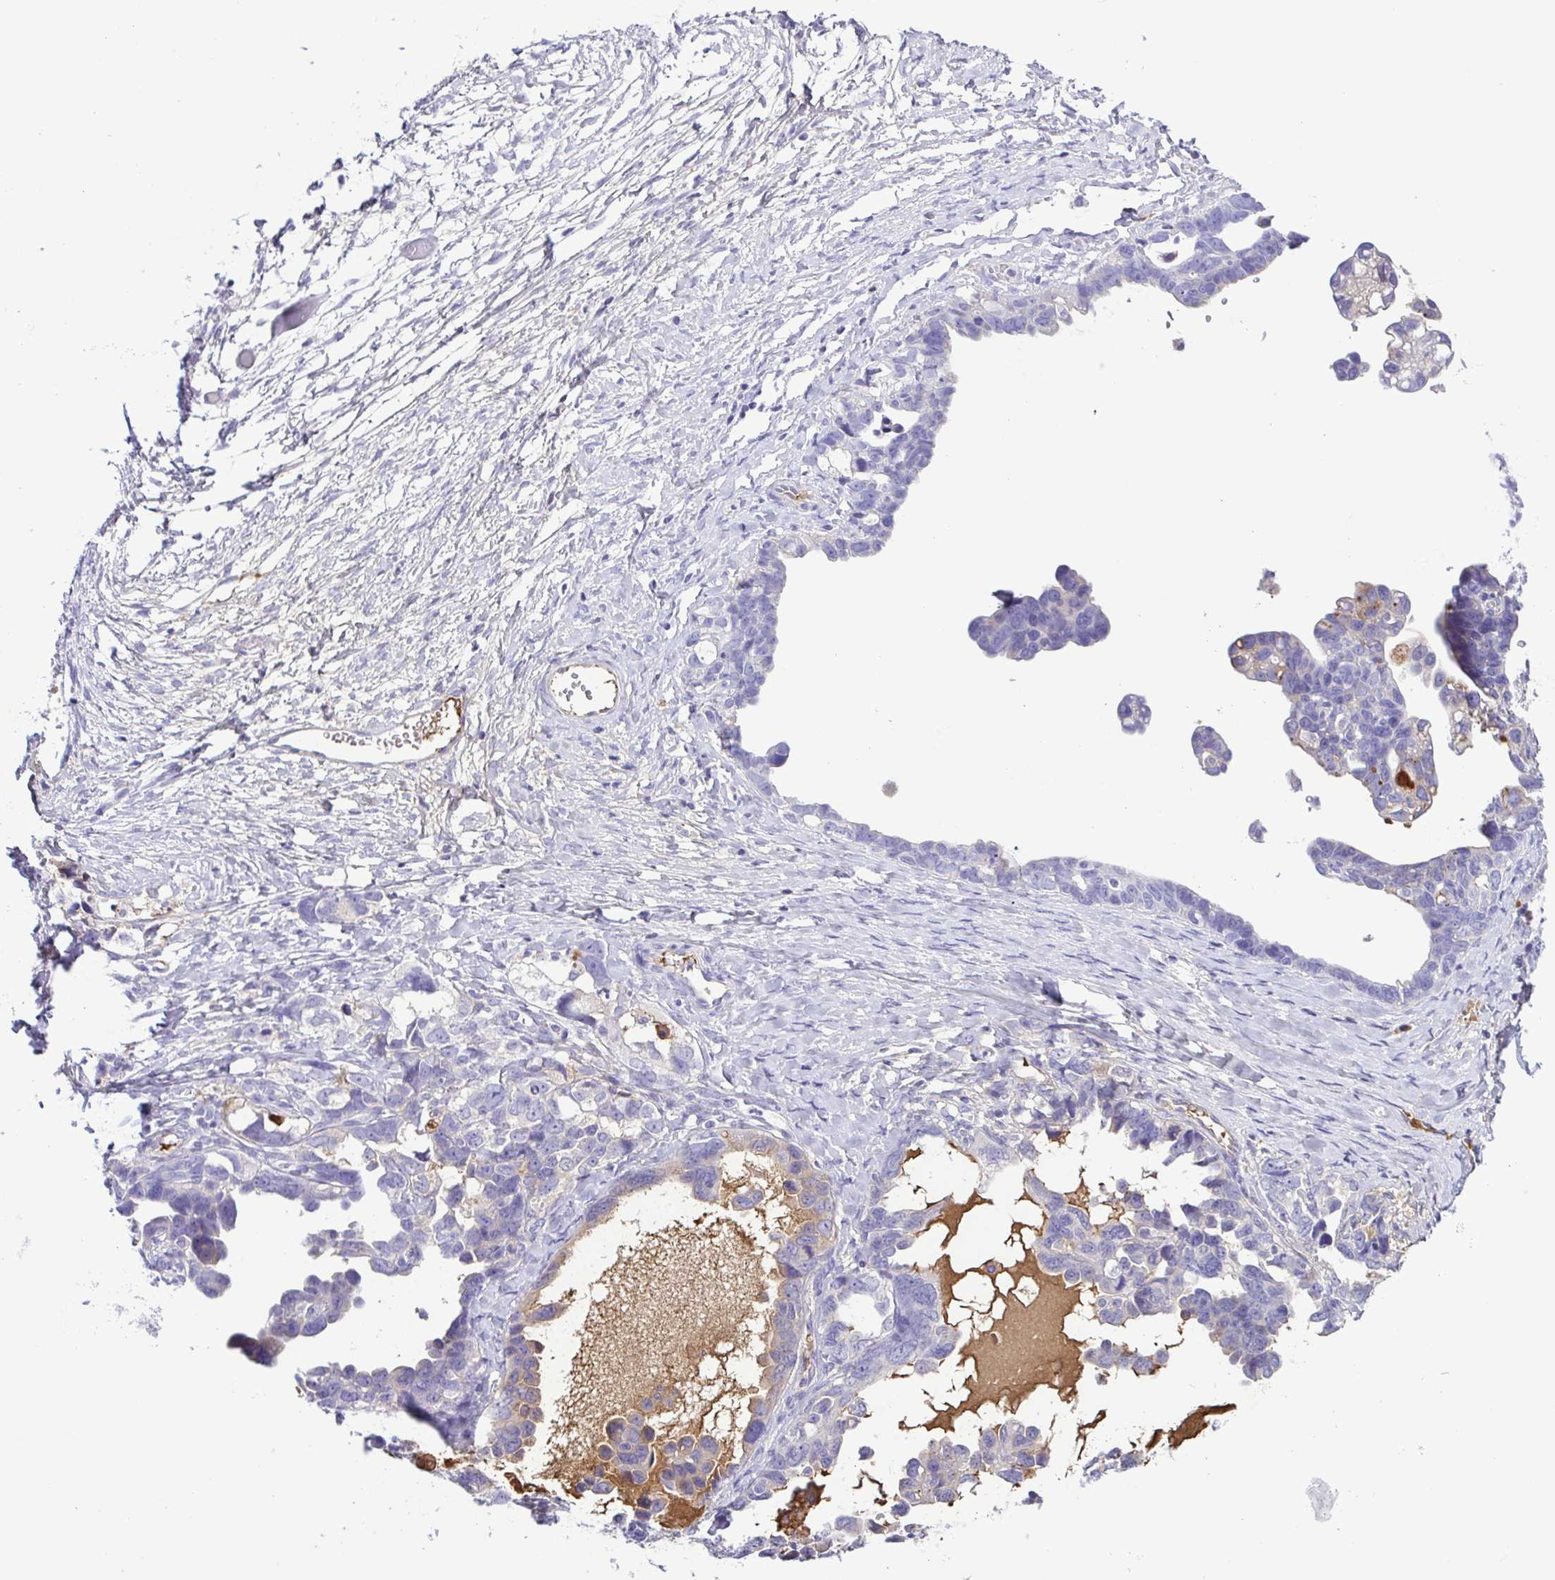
{"staining": {"intensity": "negative", "quantity": "none", "location": "none"}, "tissue": "ovarian cancer", "cell_type": "Tumor cells", "image_type": "cancer", "snomed": [{"axis": "morphology", "description": "Cystadenocarcinoma, serous, NOS"}, {"axis": "topography", "description": "Ovary"}], "caption": "High magnification brightfield microscopy of ovarian cancer (serous cystadenocarcinoma) stained with DAB (brown) and counterstained with hematoxylin (blue): tumor cells show no significant expression. (DAB immunohistochemistry (IHC), high magnification).", "gene": "IGFL1", "patient": {"sex": "female", "age": 69}}